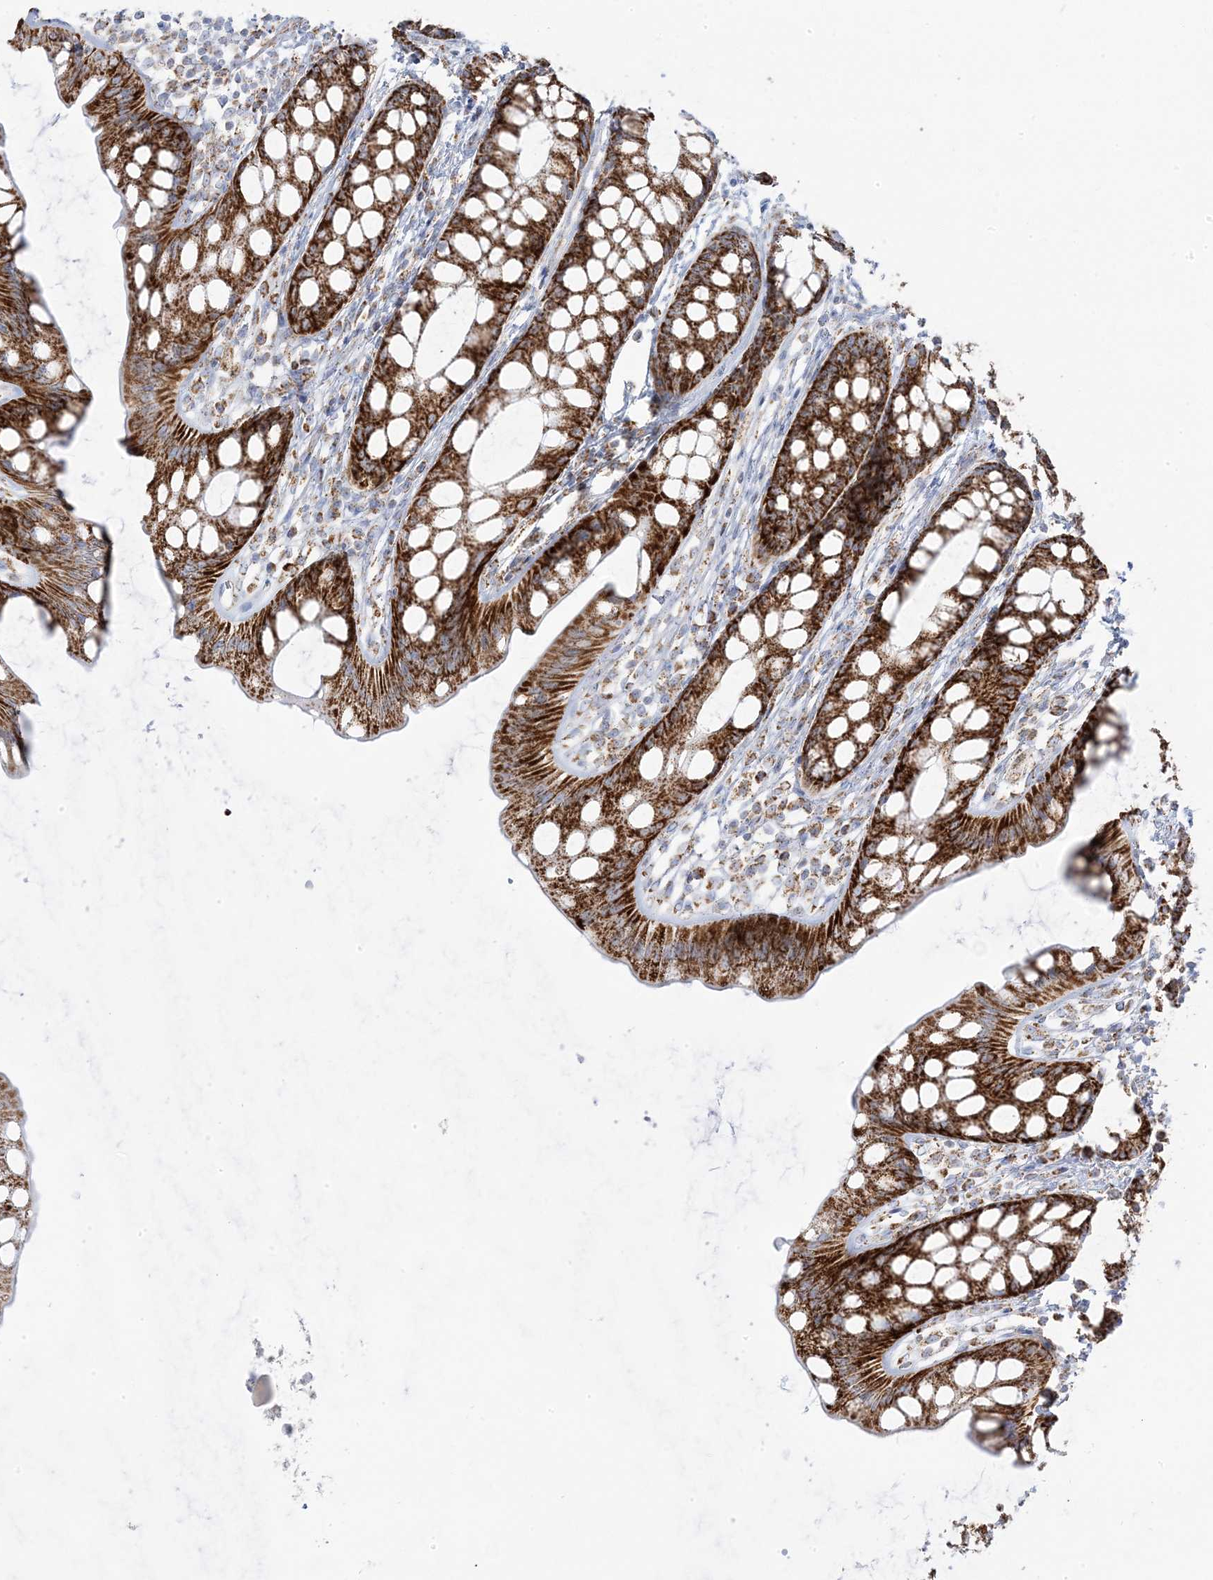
{"staining": {"intensity": "strong", "quantity": ">75%", "location": "cytoplasmic/membranous"}, "tissue": "rectum", "cell_type": "Glandular cells", "image_type": "normal", "snomed": [{"axis": "morphology", "description": "Normal tissue, NOS"}, {"axis": "topography", "description": "Rectum"}], "caption": "Glandular cells display high levels of strong cytoplasmic/membranous positivity in about >75% of cells in normal rectum. Using DAB (3,3'-diaminobenzidine) (brown) and hematoxylin (blue) stains, captured at high magnification using brightfield microscopy.", "gene": "PCCB", "patient": {"sex": "female", "age": 65}}